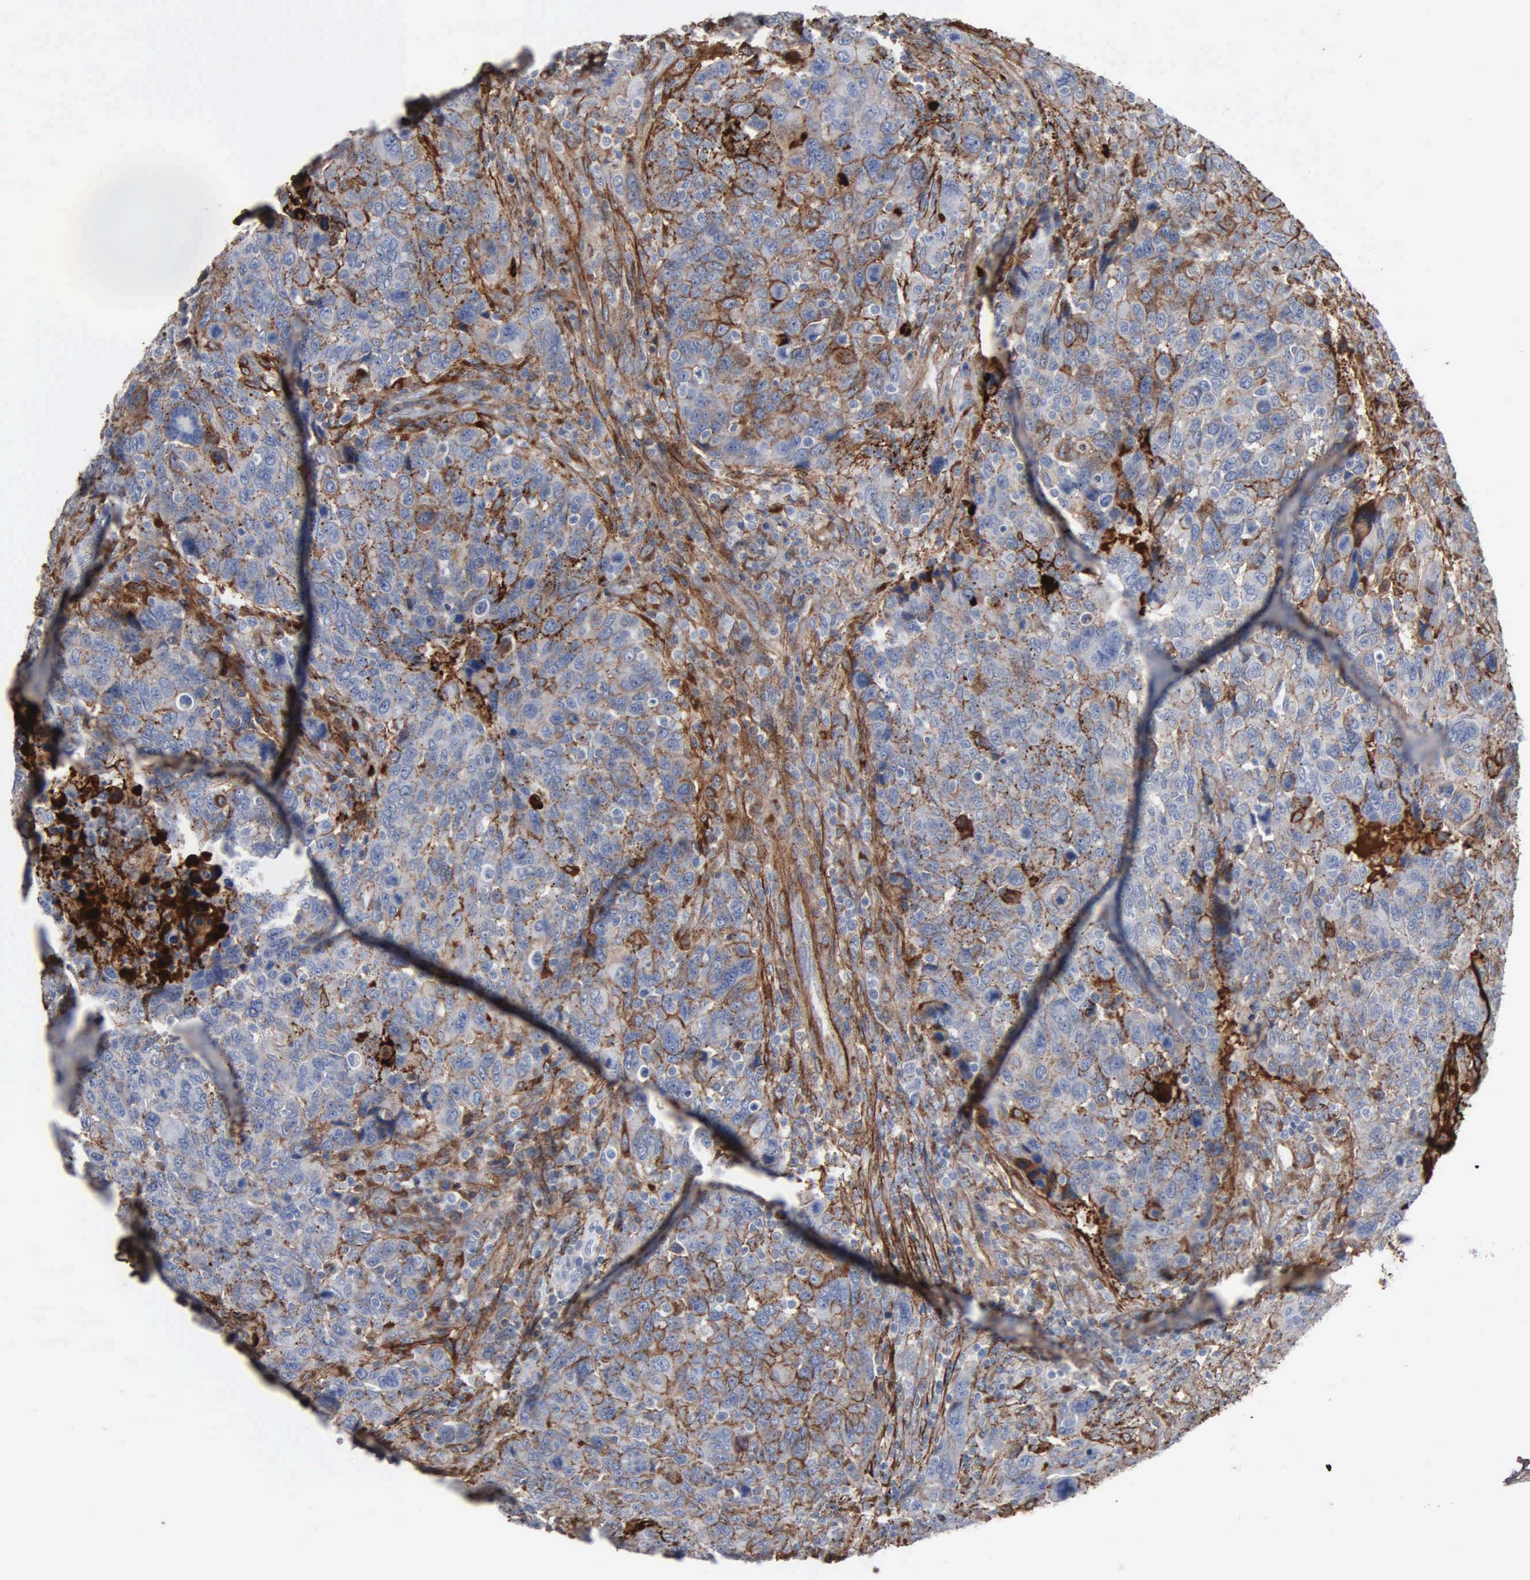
{"staining": {"intensity": "moderate", "quantity": "25%-75%", "location": "cytoplasmic/membranous"}, "tissue": "breast cancer", "cell_type": "Tumor cells", "image_type": "cancer", "snomed": [{"axis": "morphology", "description": "Duct carcinoma"}, {"axis": "topography", "description": "Breast"}], "caption": "Protein expression analysis of human breast infiltrating ductal carcinoma reveals moderate cytoplasmic/membranous positivity in approximately 25%-75% of tumor cells.", "gene": "FN1", "patient": {"sex": "female", "age": 37}}